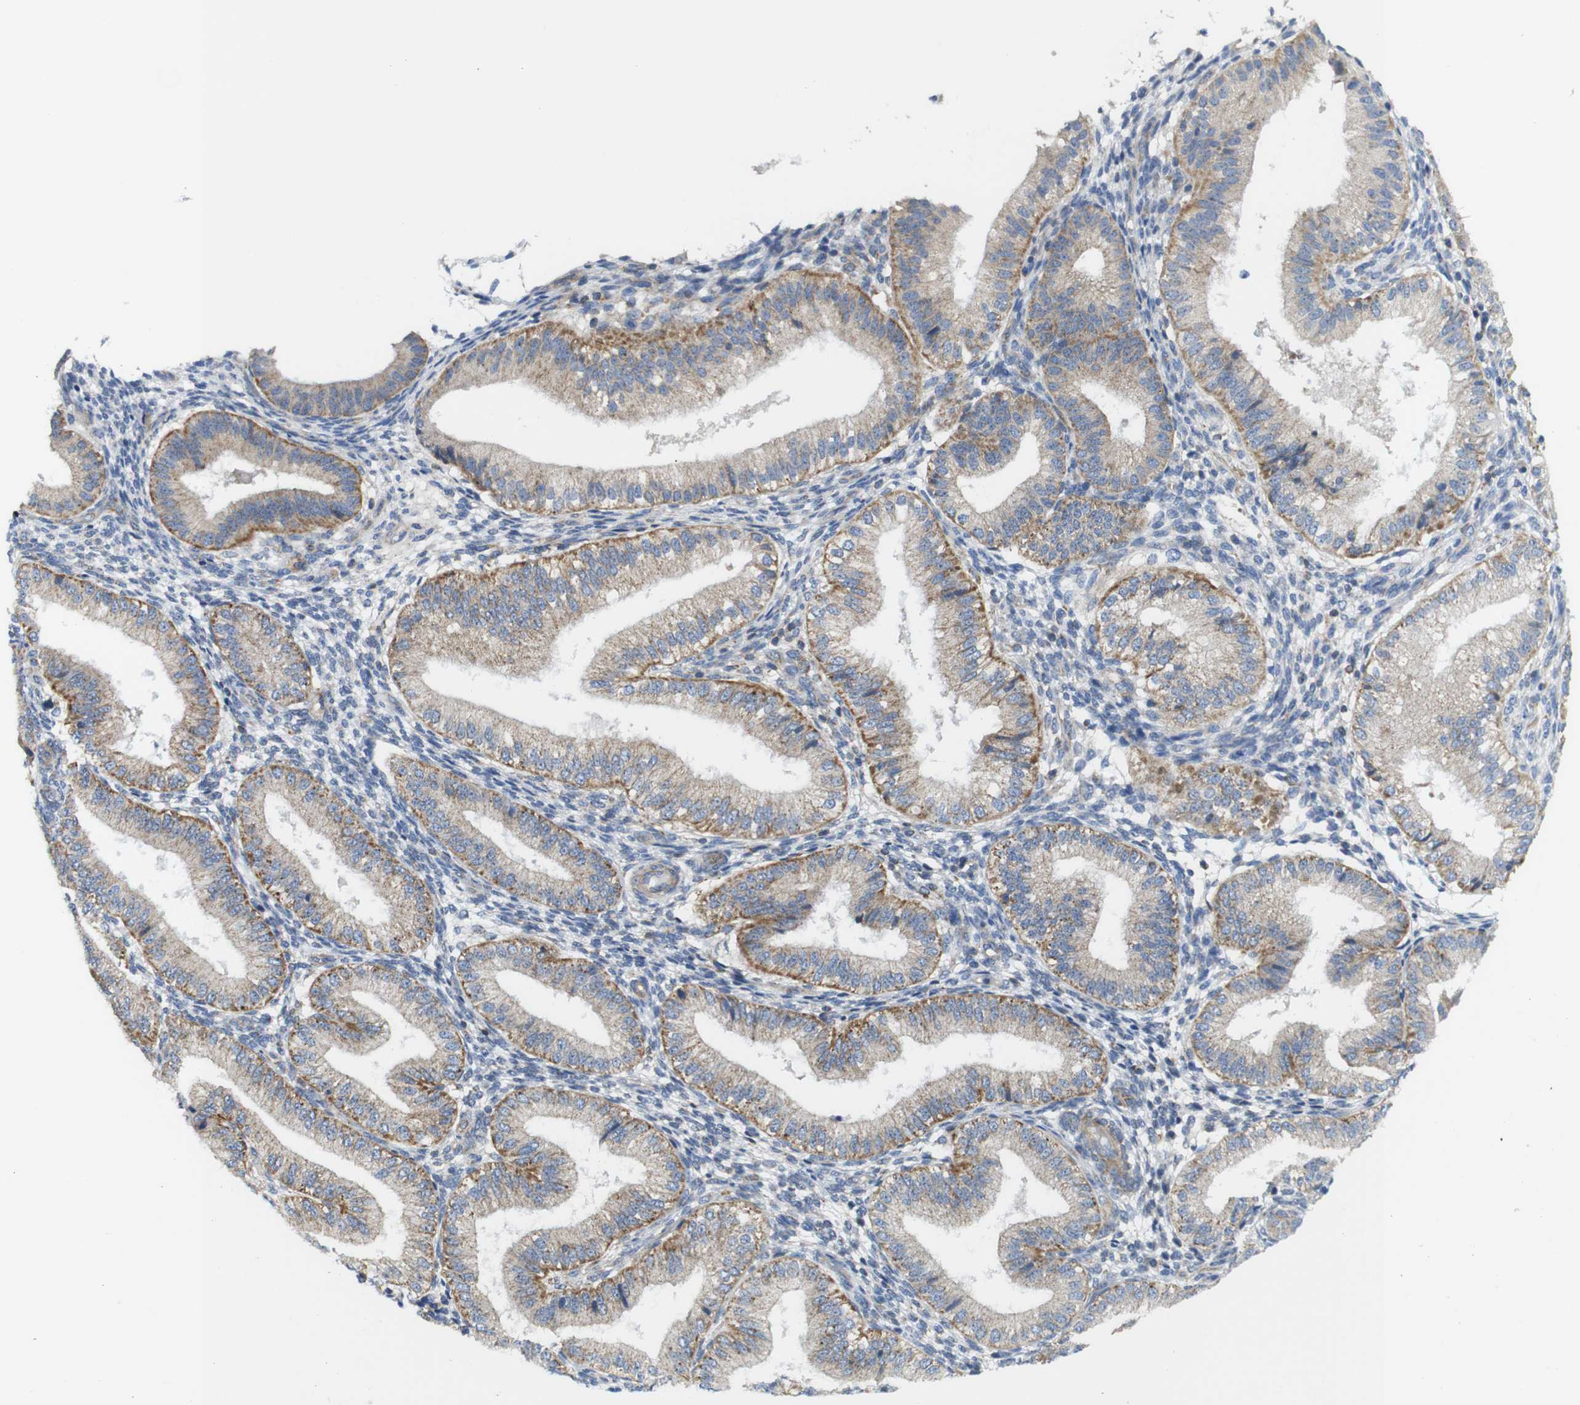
{"staining": {"intensity": "negative", "quantity": "none", "location": "none"}, "tissue": "endometrium", "cell_type": "Cells in endometrial stroma", "image_type": "normal", "snomed": [{"axis": "morphology", "description": "Normal tissue, NOS"}, {"axis": "topography", "description": "Endometrium"}], "caption": "A histopathology image of endometrium stained for a protein exhibits no brown staining in cells in endometrial stroma. (DAB (3,3'-diaminobenzidine) IHC, high magnification).", "gene": "PDCD1LG2", "patient": {"sex": "female", "age": 39}}